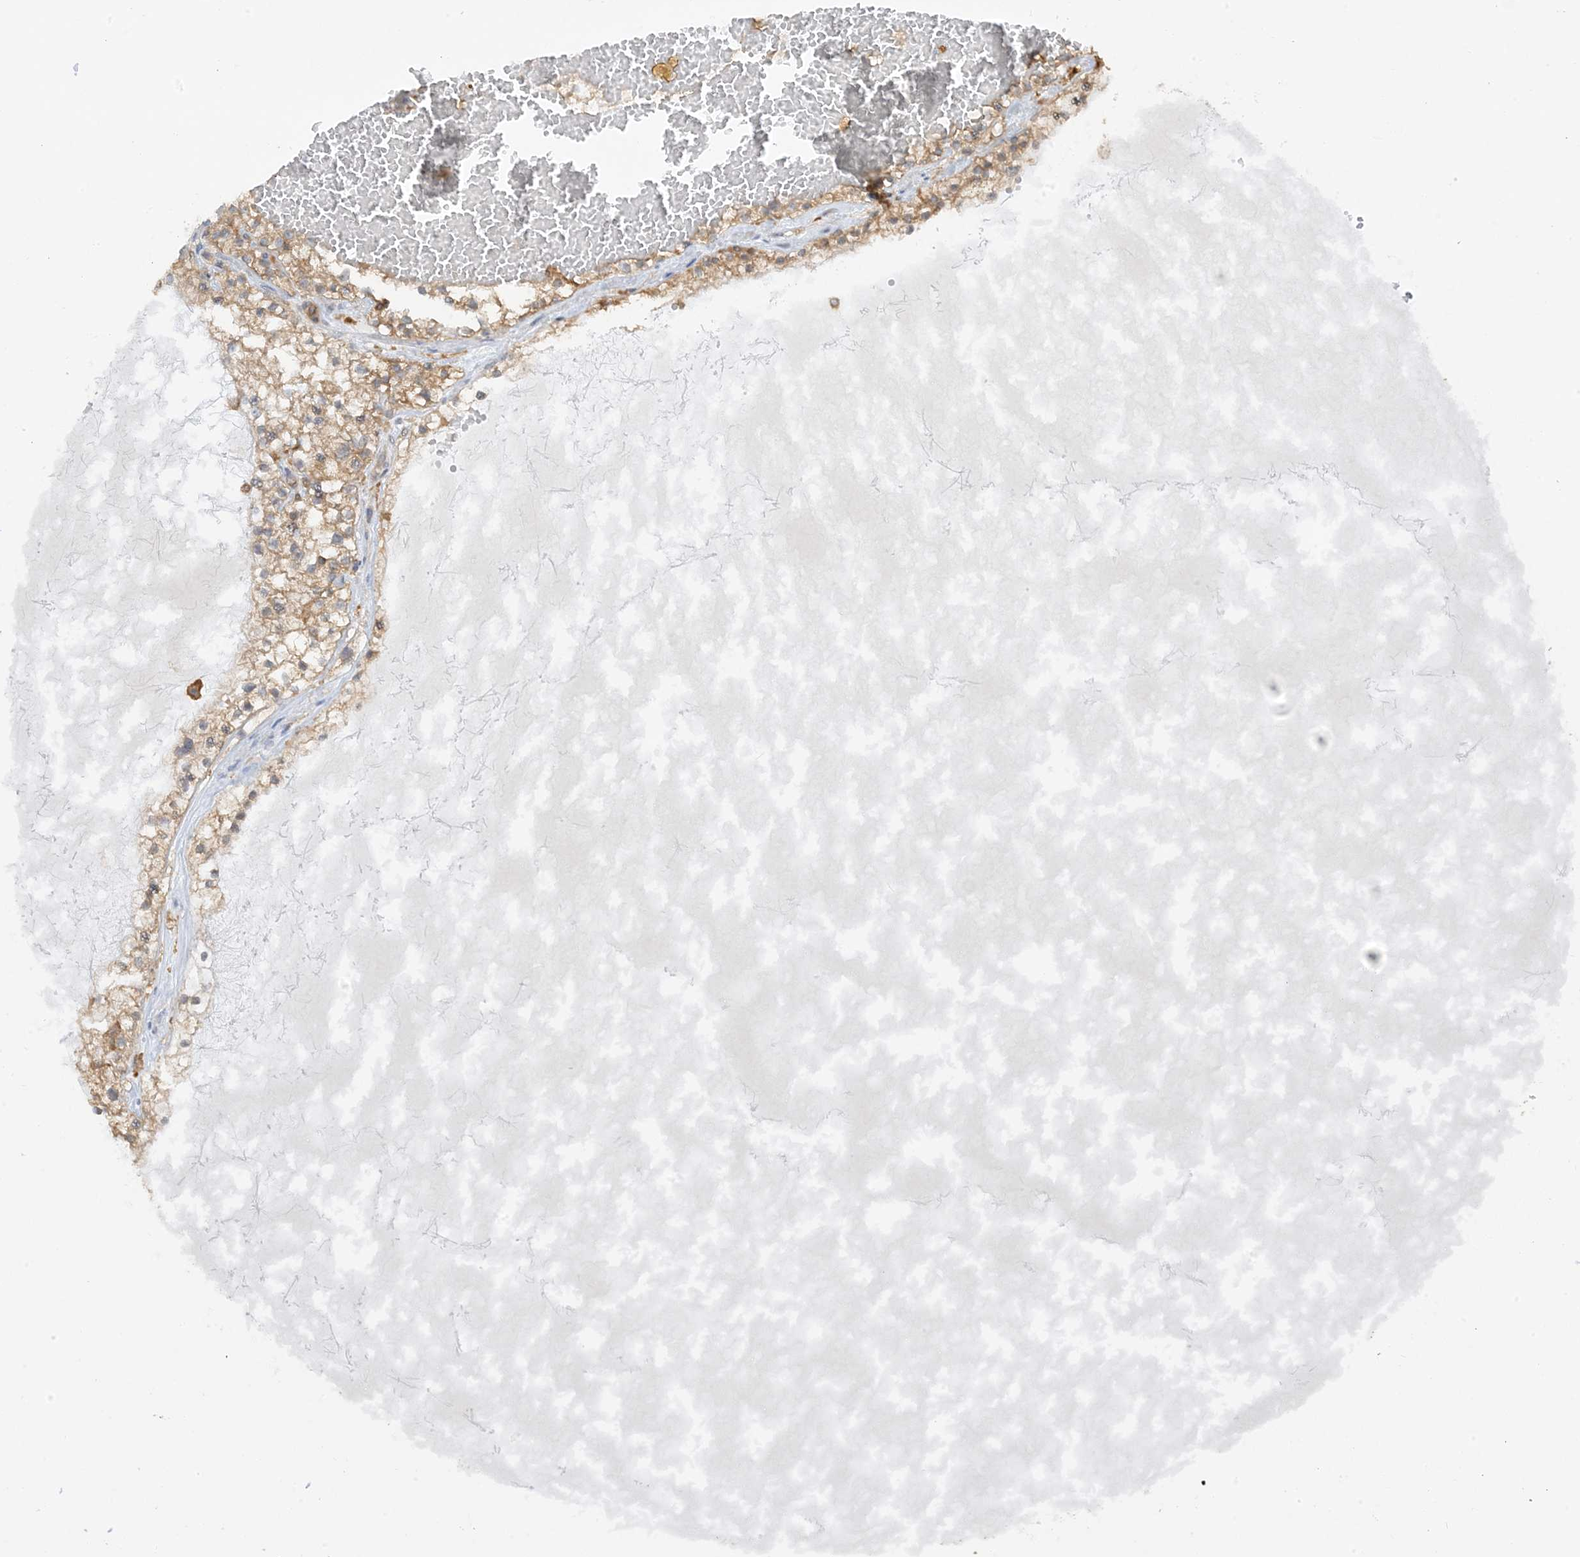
{"staining": {"intensity": "moderate", "quantity": ">75%", "location": "cytoplasmic/membranous"}, "tissue": "renal cancer", "cell_type": "Tumor cells", "image_type": "cancer", "snomed": [{"axis": "morphology", "description": "Normal tissue, NOS"}, {"axis": "morphology", "description": "Adenocarcinoma, NOS"}, {"axis": "topography", "description": "Kidney"}], "caption": "Renal adenocarcinoma tissue demonstrates moderate cytoplasmic/membranous expression in about >75% of tumor cells (DAB (3,3'-diaminobenzidine) IHC, brown staining for protein, blue staining for nuclei).", "gene": "CAPZB", "patient": {"sex": "male", "age": 68}}